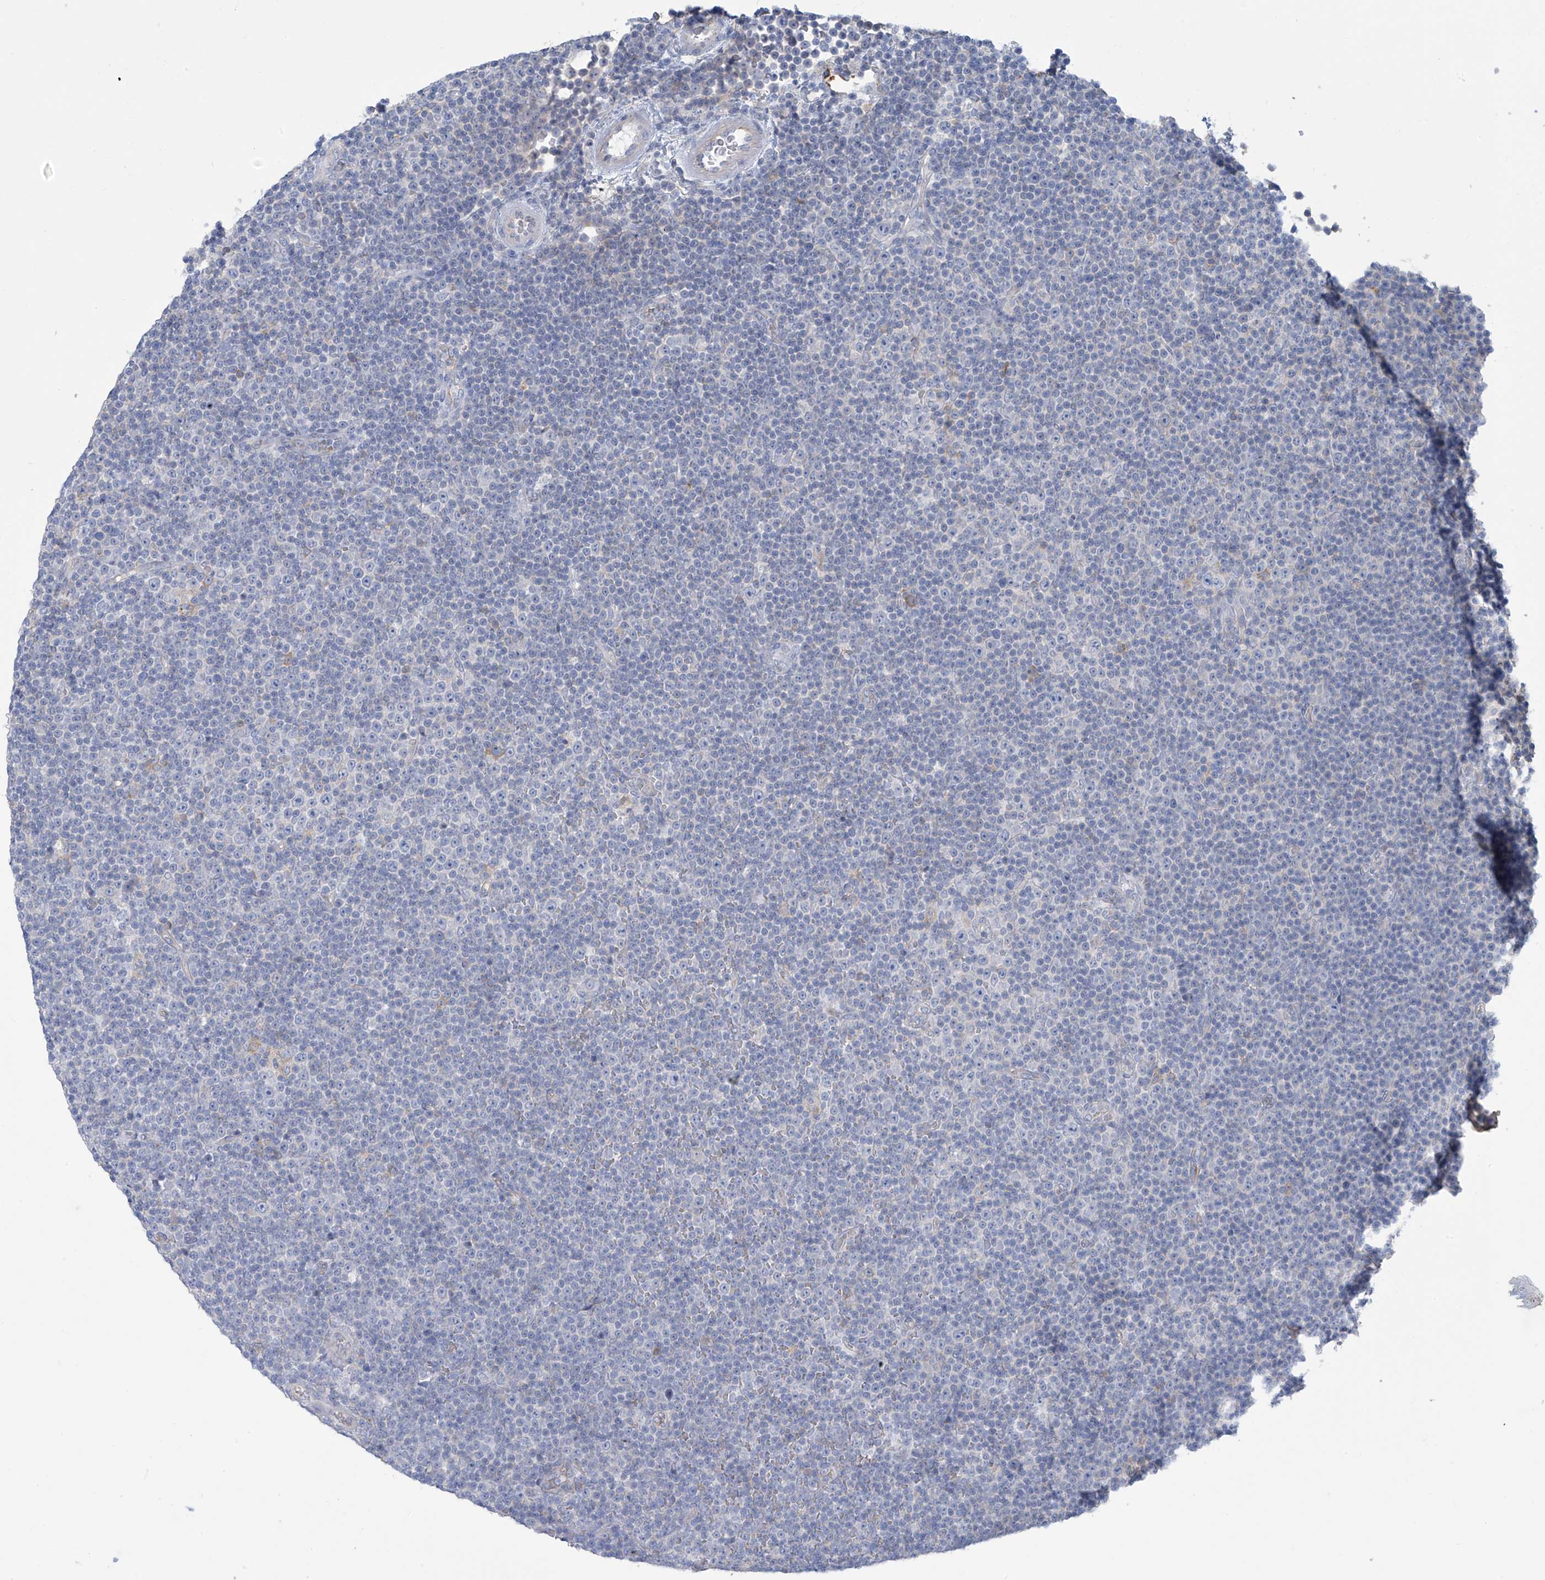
{"staining": {"intensity": "negative", "quantity": "none", "location": "none"}, "tissue": "lymphoma", "cell_type": "Tumor cells", "image_type": "cancer", "snomed": [{"axis": "morphology", "description": "Malignant lymphoma, non-Hodgkin's type, Low grade"}, {"axis": "topography", "description": "Lymph node"}], "caption": "Tumor cells are negative for protein expression in human lymphoma.", "gene": "ZNF846", "patient": {"sex": "female", "age": 67}}